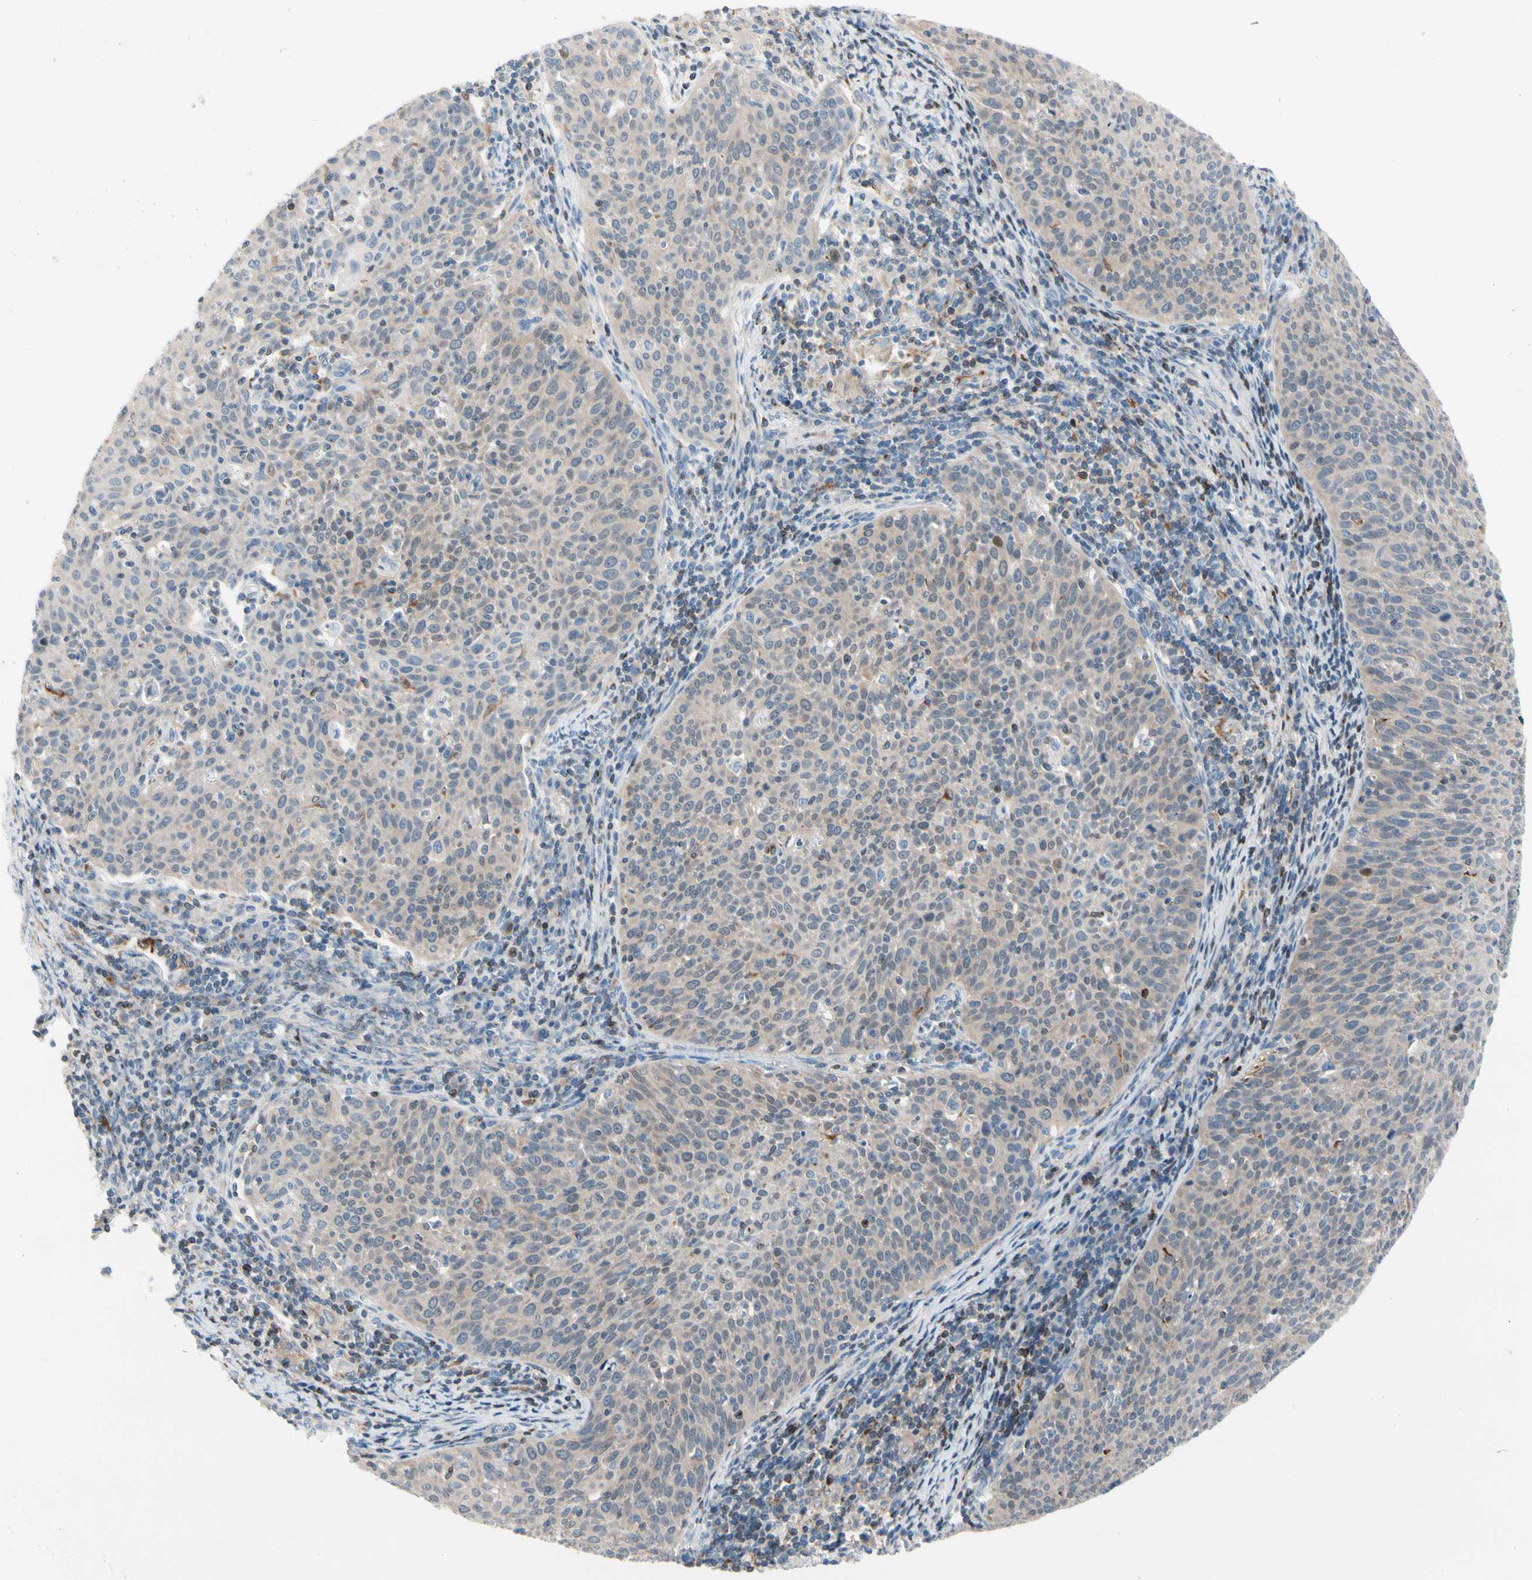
{"staining": {"intensity": "weak", "quantity": ">75%", "location": "cytoplasmic/membranous"}, "tissue": "cervical cancer", "cell_type": "Tumor cells", "image_type": "cancer", "snomed": [{"axis": "morphology", "description": "Squamous cell carcinoma, NOS"}, {"axis": "topography", "description": "Cervix"}], "caption": "A micrograph of human cervical cancer stained for a protein demonstrates weak cytoplasmic/membranous brown staining in tumor cells.", "gene": "MAP3K3", "patient": {"sex": "female", "age": 38}}